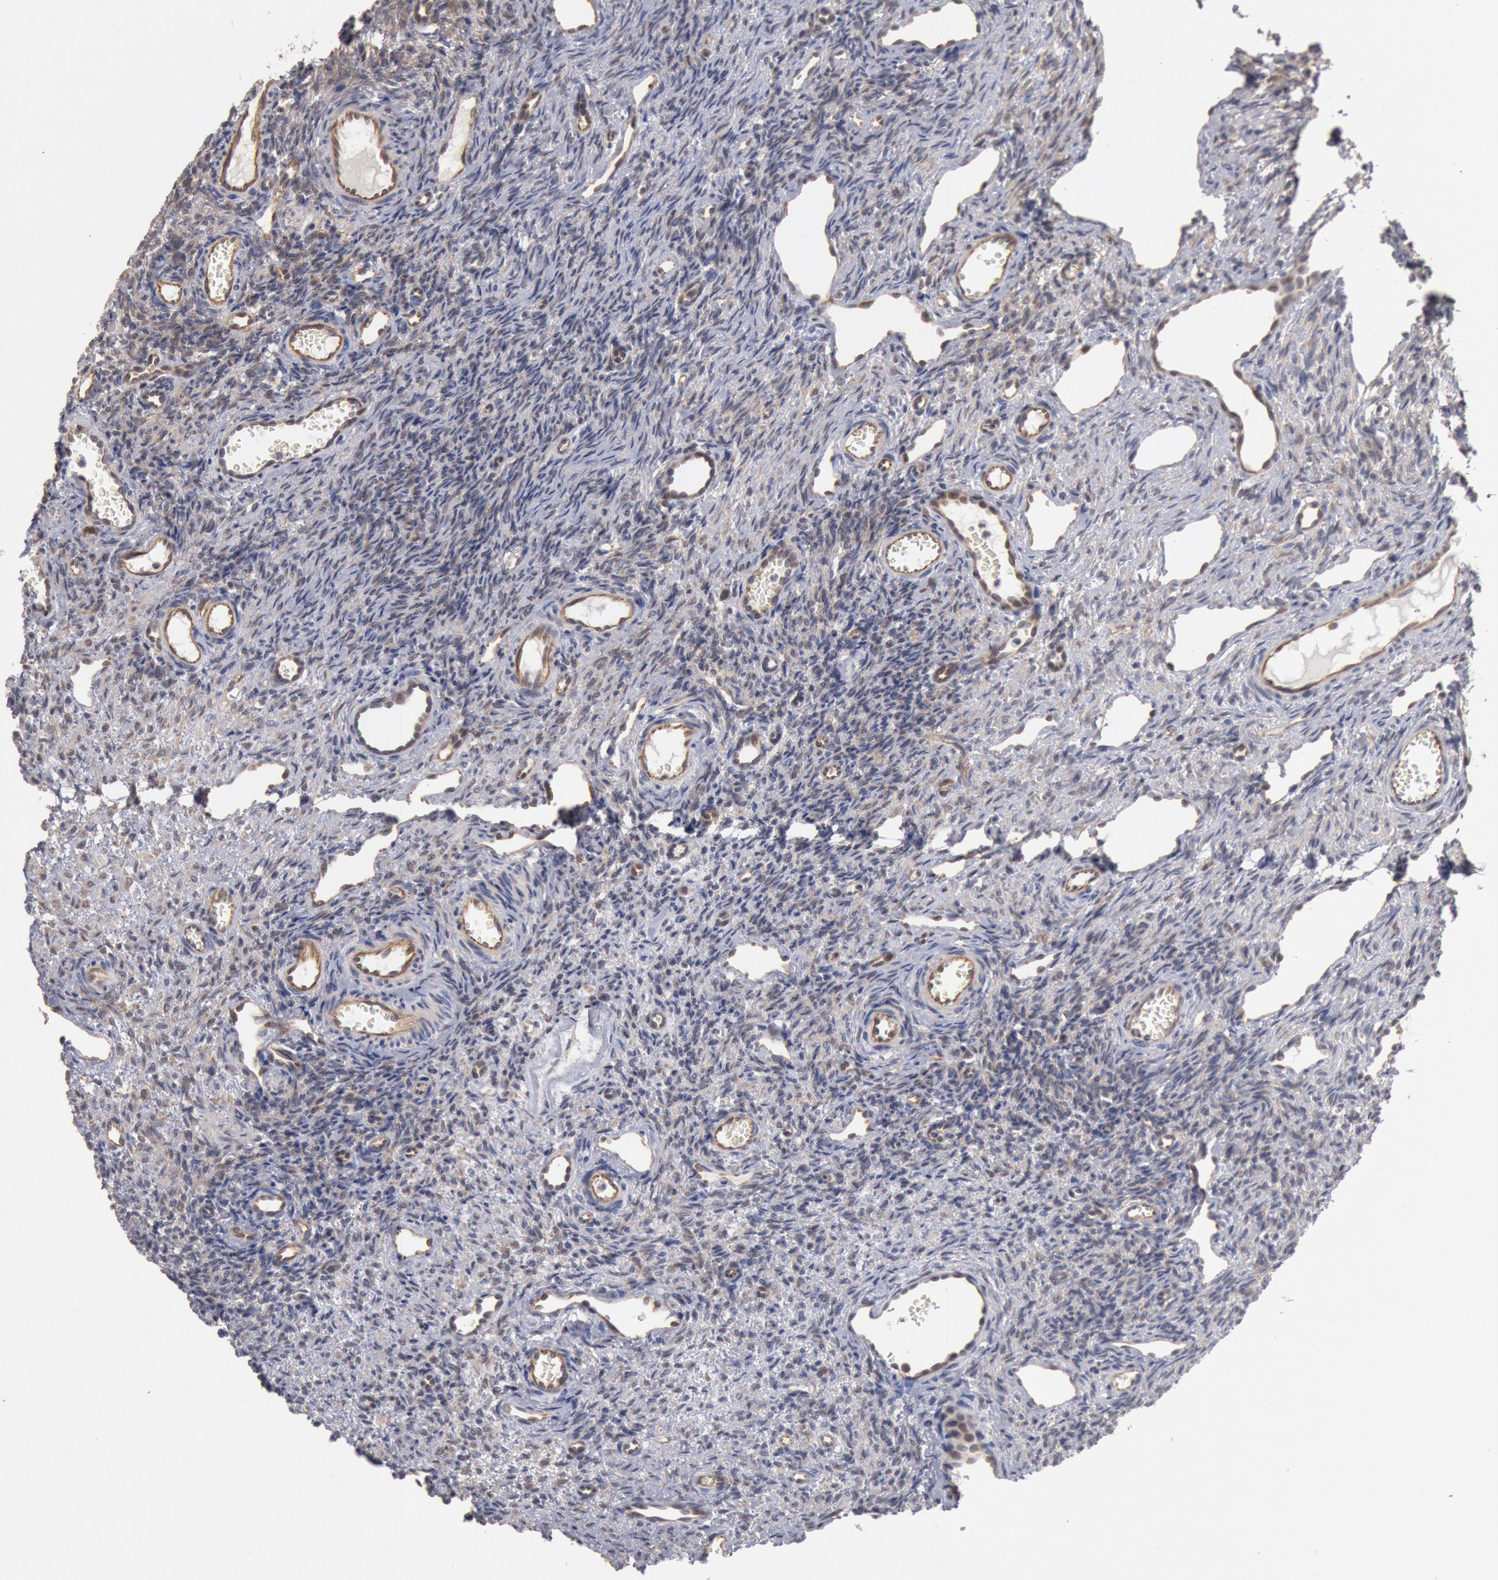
{"staining": {"intensity": "moderate", "quantity": ">75%", "location": "cytoplasmic/membranous"}, "tissue": "ovary", "cell_type": "Follicle cells", "image_type": "normal", "snomed": [{"axis": "morphology", "description": "Normal tissue, NOS"}, {"axis": "topography", "description": "Ovary"}], "caption": "Brown immunohistochemical staining in benign human ovary shows moderate cytoplasmic/membranous positivity in about >75% of follicle cells. (DAB (3,3'-diaminobenzidine) IHC, brown staining for protein, blue staining for nuclei).", "gene": "DNAJA1", "patient": {"sex": "female", "age": 33}}